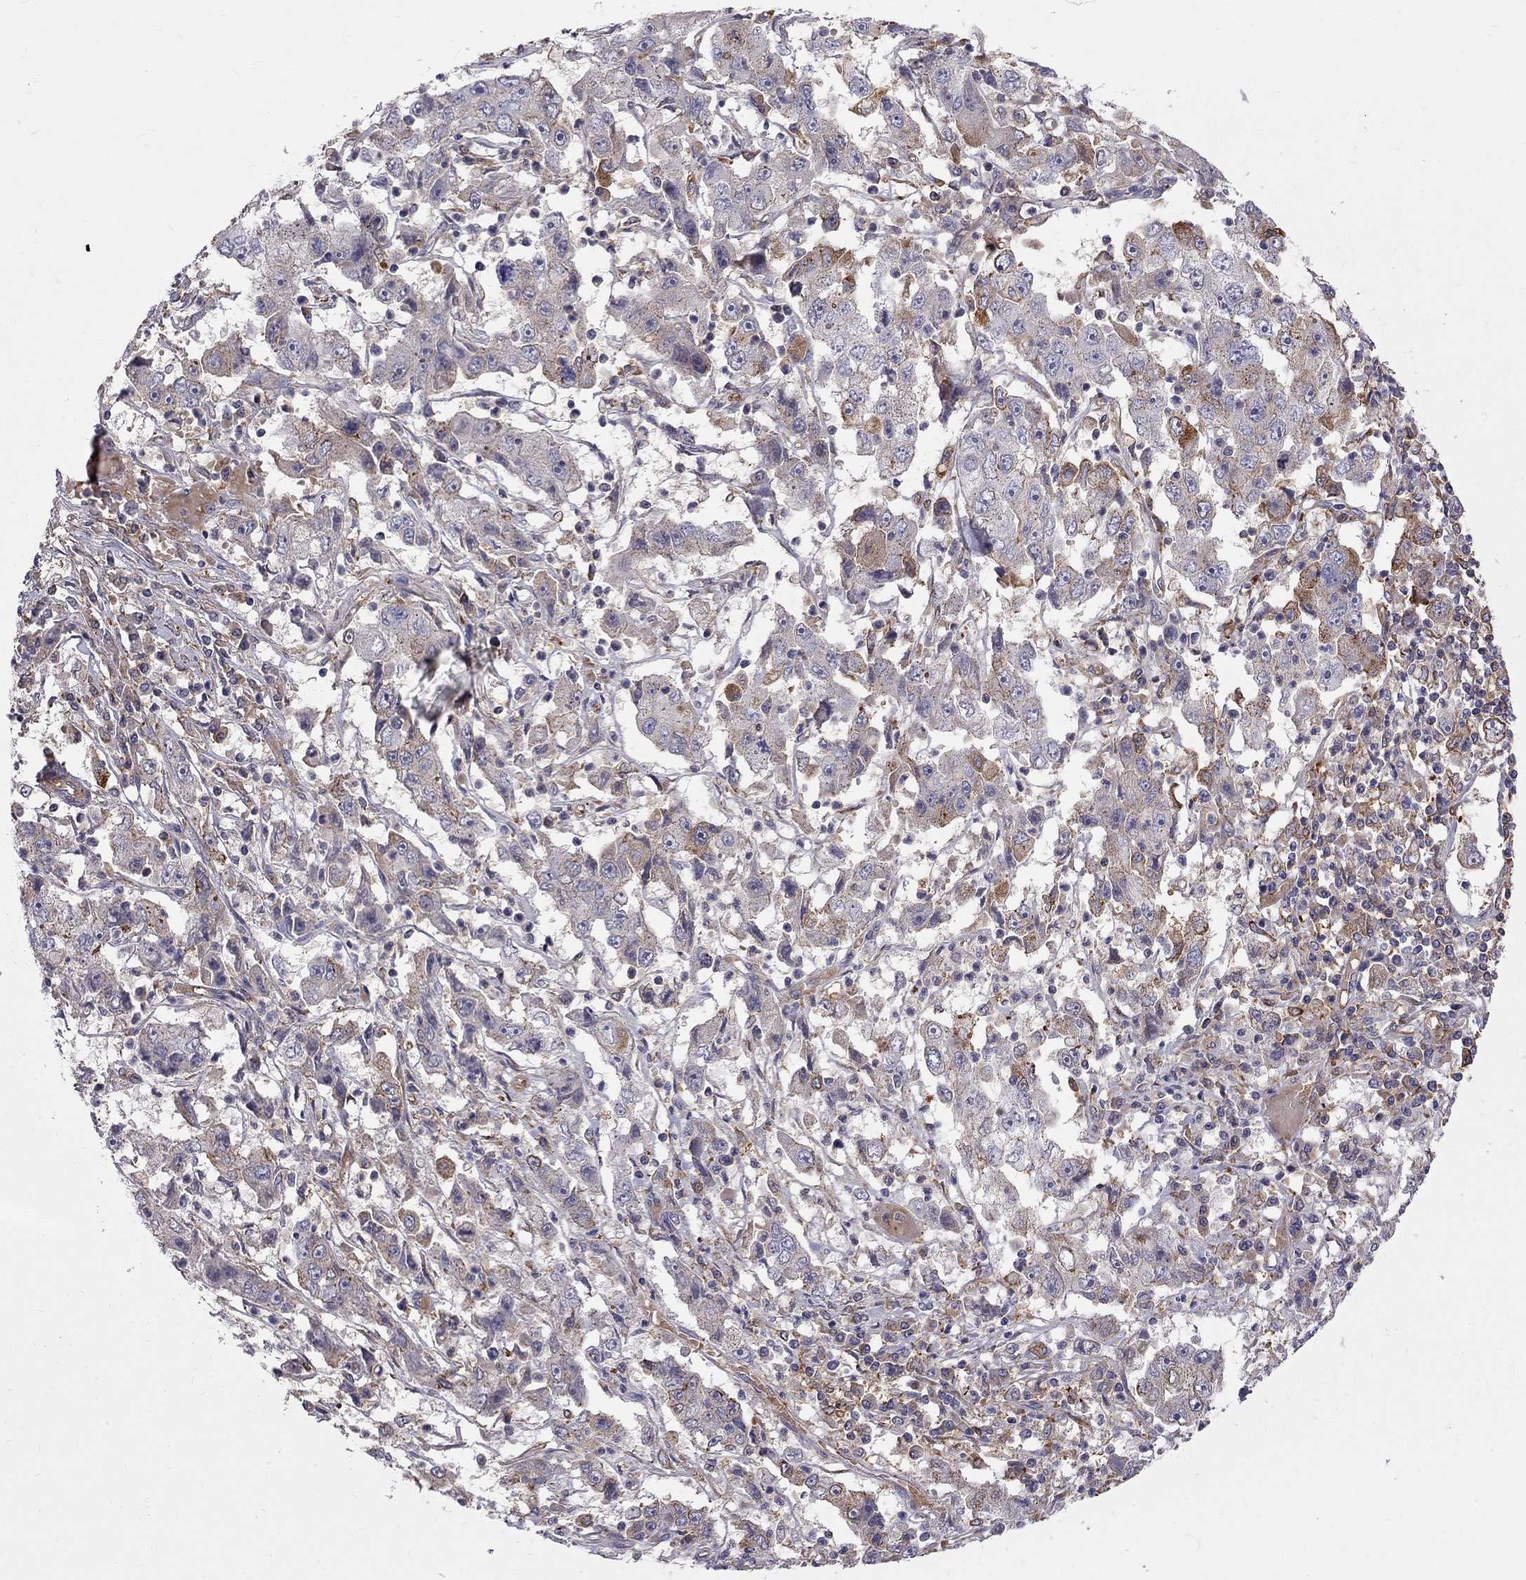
{"staining": {"intensity": "moderate", "quantity": "<25%", "location": "cytoplasmic/membranous"}, "tissue": "cervical cancer", "cell_type": "Tumor cells", "image_type": "cancer", "snomed": [{"axis": "morphology", "description": "Squamous cell carcinoma, NOS"}, {"axis": "topography", "description": "Cervix"}], "caption": "DAB immunohistochemical staining of human cervical cancer (squamous cell carcinoma) reveals moderate cytoplasmic/membranous protein staining in about <25% of tumor cells.", "gene": "EIF4E3", "patient": {"sex": "female", "age": 36}}